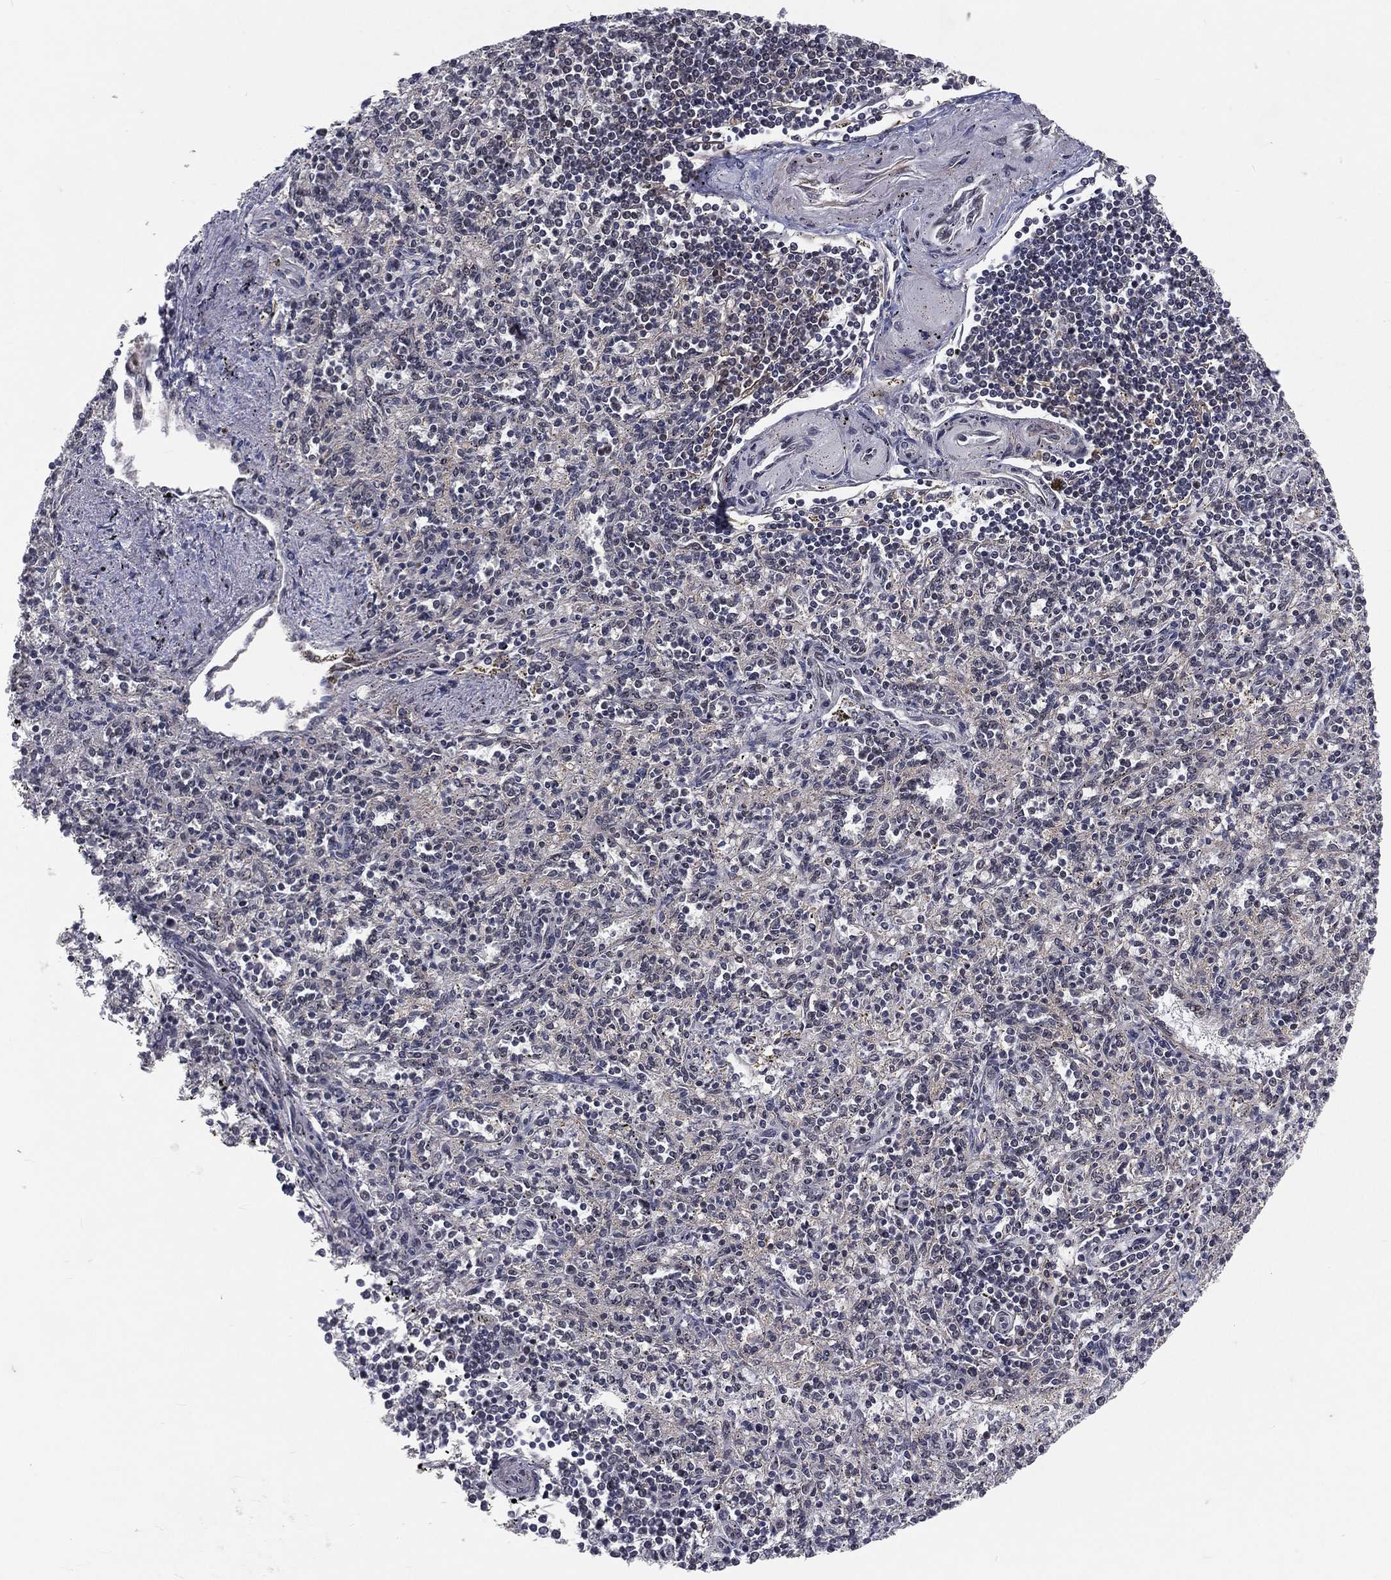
{"staining": {"intensity": "negative", "quantity": "none", "location": "none"}, "tissue": "spleen", "cell_type": "Cells in red pulp", "image_type": "normal", "snomed": [{"axis": "morphology", "description": "Normal tissue, NOS"}, {"axis": "topography", "description": "Spleen"}], "caption": "The photomicrograph demonstrates no significant expression in cells in red pulp of spleen.", "gene": "MORC2", "patient": {"sex": "male", "age": 69}}